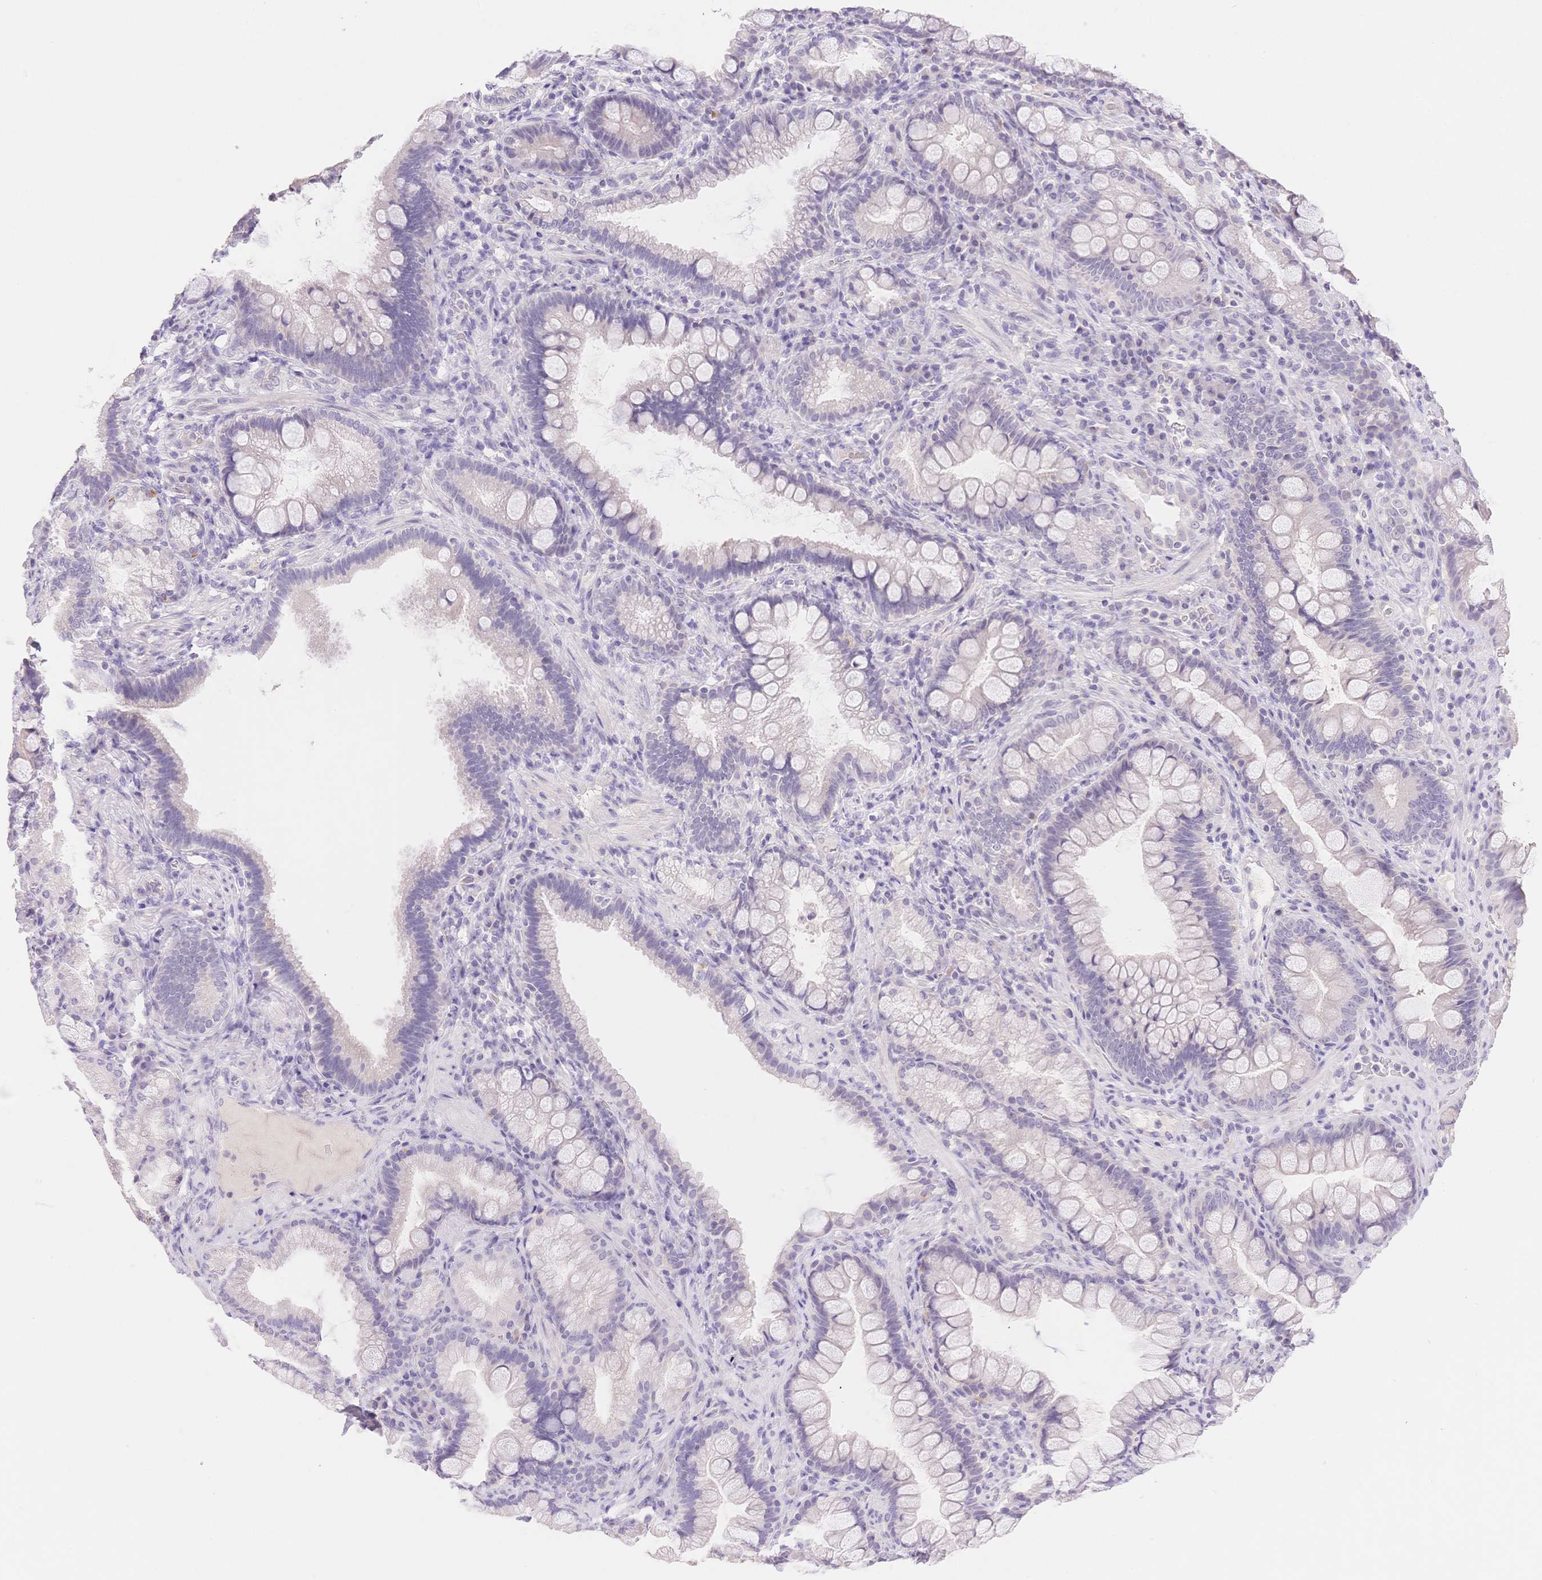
{"staining": {"intensity": "negative", "quantity": "none", "location": "none"}, "tissue": "duodenum", "cell_type": "Glandular cells", "image_type": "normal", "snomed": [{"axis": "morphology", "description": "Normal tissue, NOS"}, {"axis": "topography", "description": "Pancreas"}, {"axis": "topography", "description": "Duodenum"}], "caption": "DAB (3,3'-diaminobenzidine) immunohistochemical staining of normal human duodenum exhibits no significant staining in glandular cells.", "gene": "MYOM1", "patient": {"sex": "male", "age": 59}}